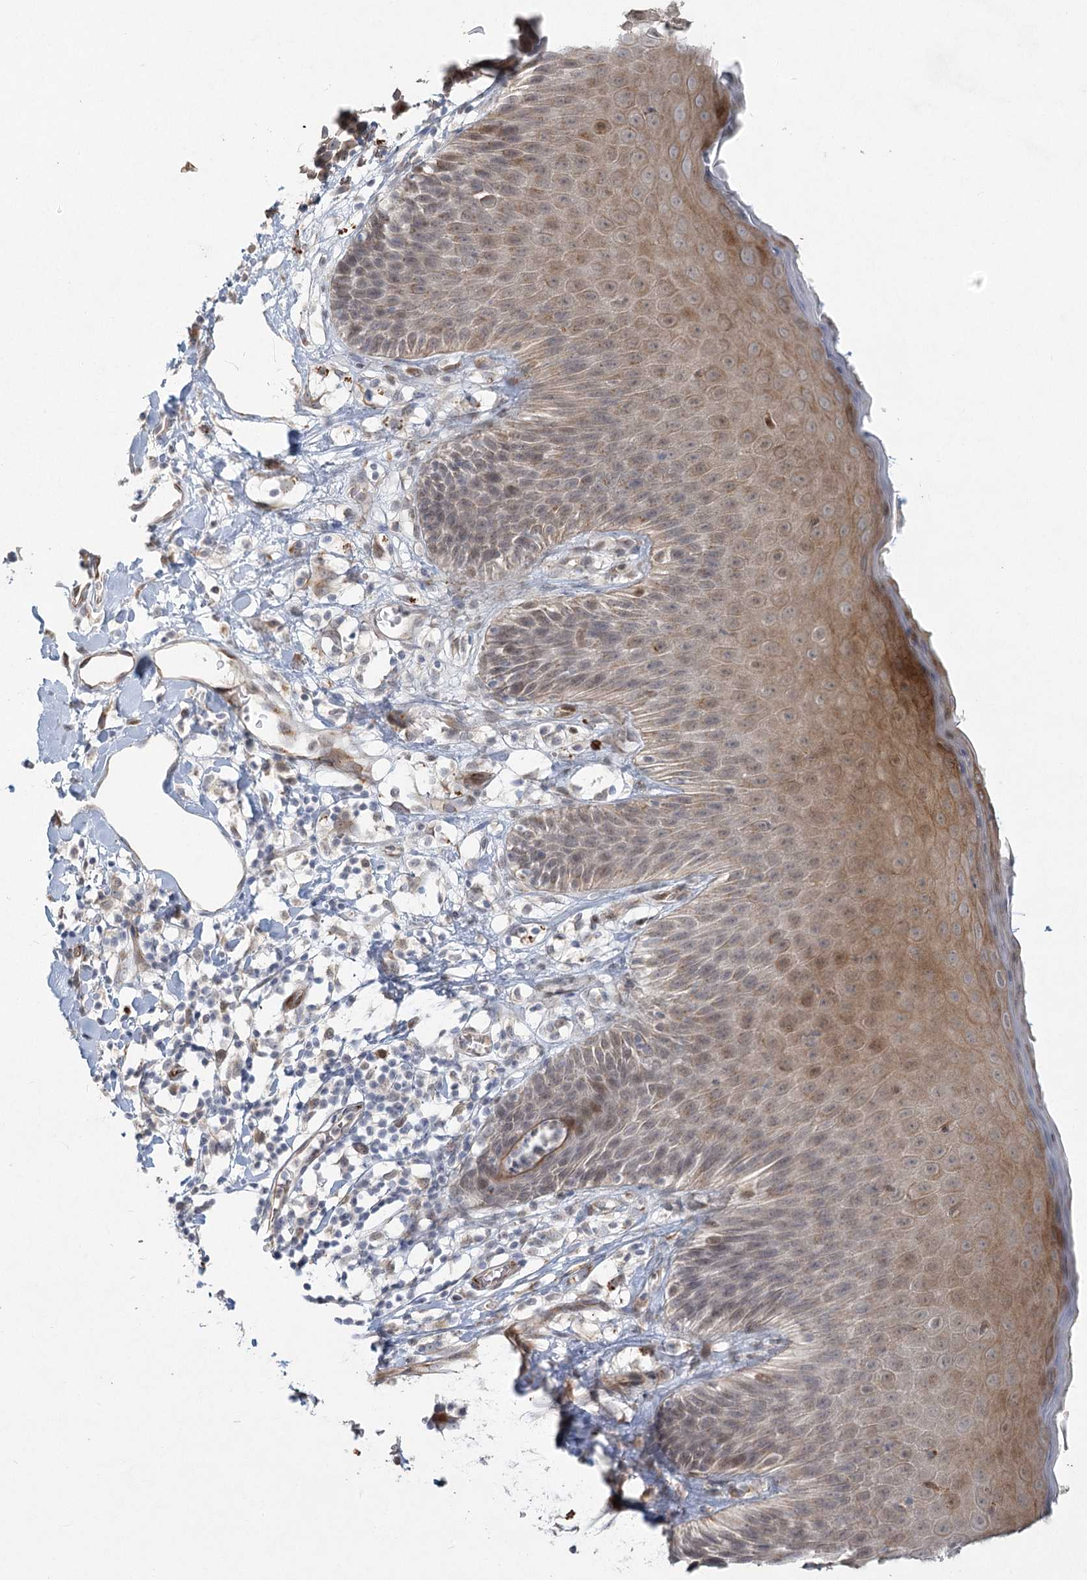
{"staining": {"intensity": "moderate", "quantity": "25%-75%", "location": "cytoplasmic/membranous,nuclear"}, "tissue": "skin", "cell_type": "Epidermal cells", "image_type": "normal", "snomed": [{"axis": "morphology", "description": "Normal tissue, NOS"}, {"axis": "topography", "description": "Vulva"}], "caption": "The micrograph demonstrates immunohistochemical staining of unremarkable skin. There is moderate cytoplasmic/membranous,nuclear staining is seen in approximately 25%-75% of epidermal cells.", "gene": "LRP2BP", "patient": {"sex": "female", "age": 68}}